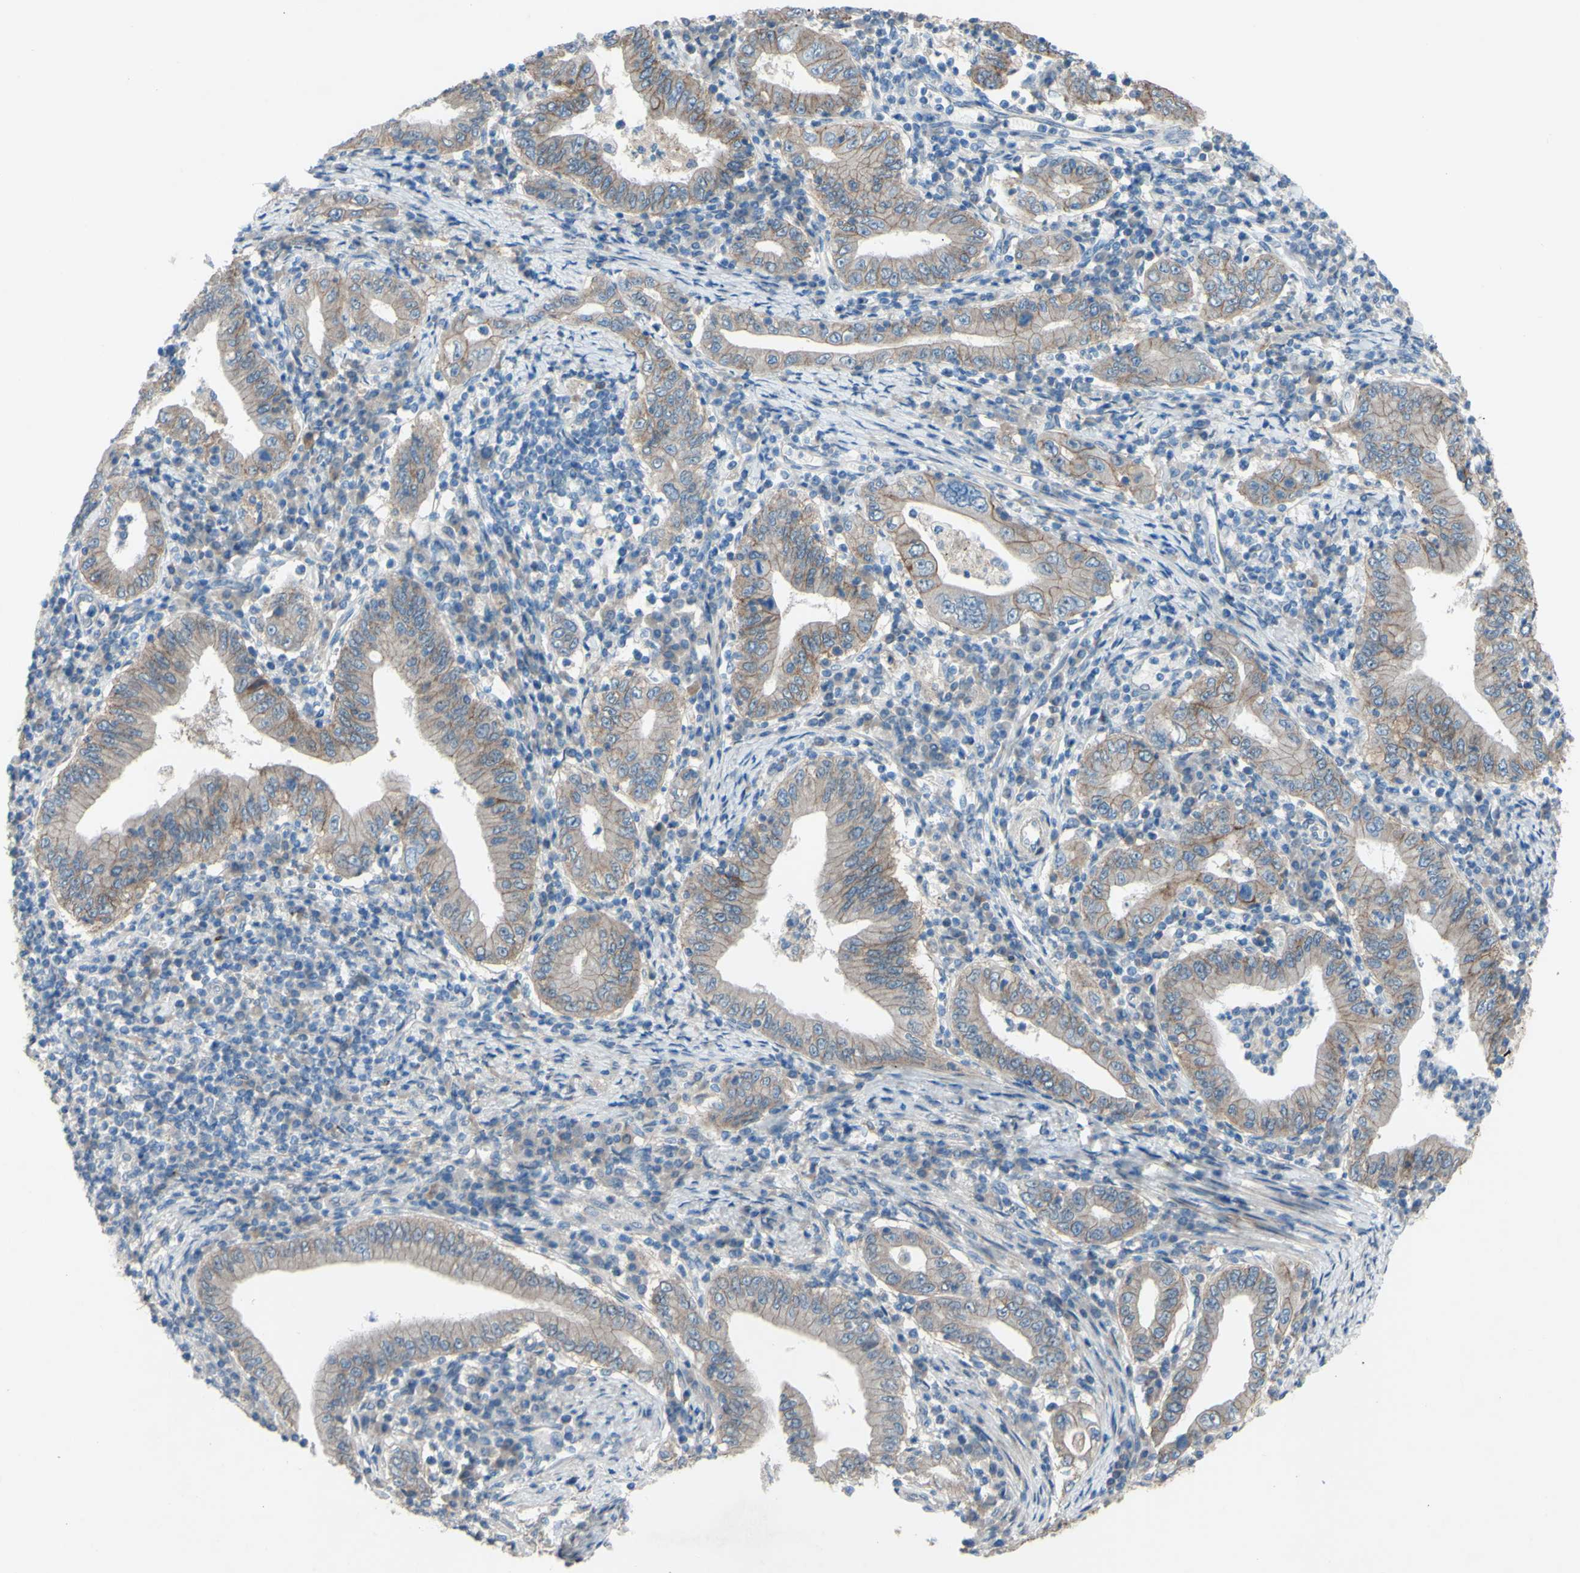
{"staining": {"intensity": "weak", "quantity": ">75%", "location": "cytoplasmic/membranous"}, "tissue": "stomach cancer", "cell_type": "Tumor cells", "image_type": "cancer", "snomed": [{"axis": "morphology", "description": "Normal tissue, NOS"}, {"axis": "morphology", "description": "Adenocarcinoma, NOS"}, {"axis": "topography", "description": "Esophagus"}, {"axis": "topography", "description": "Stomach, upper"}, {"axis": "topography", "description": "Peripheral nerve tissue"}], "caption": "Immunohistochemistry (IHC) photomicrograph of neoplastic tissue: adenocarcinoma (stomach) stained using immunohistochemistry (IHC) displays low levels of weak protein expression localized specifically in the cytoplasmic/membranous of tumor cells, appearing as a cytoplasmic/membranous brown color.", "gene": "CDCP1", "patient": {"sex": "male", "age": 62}}